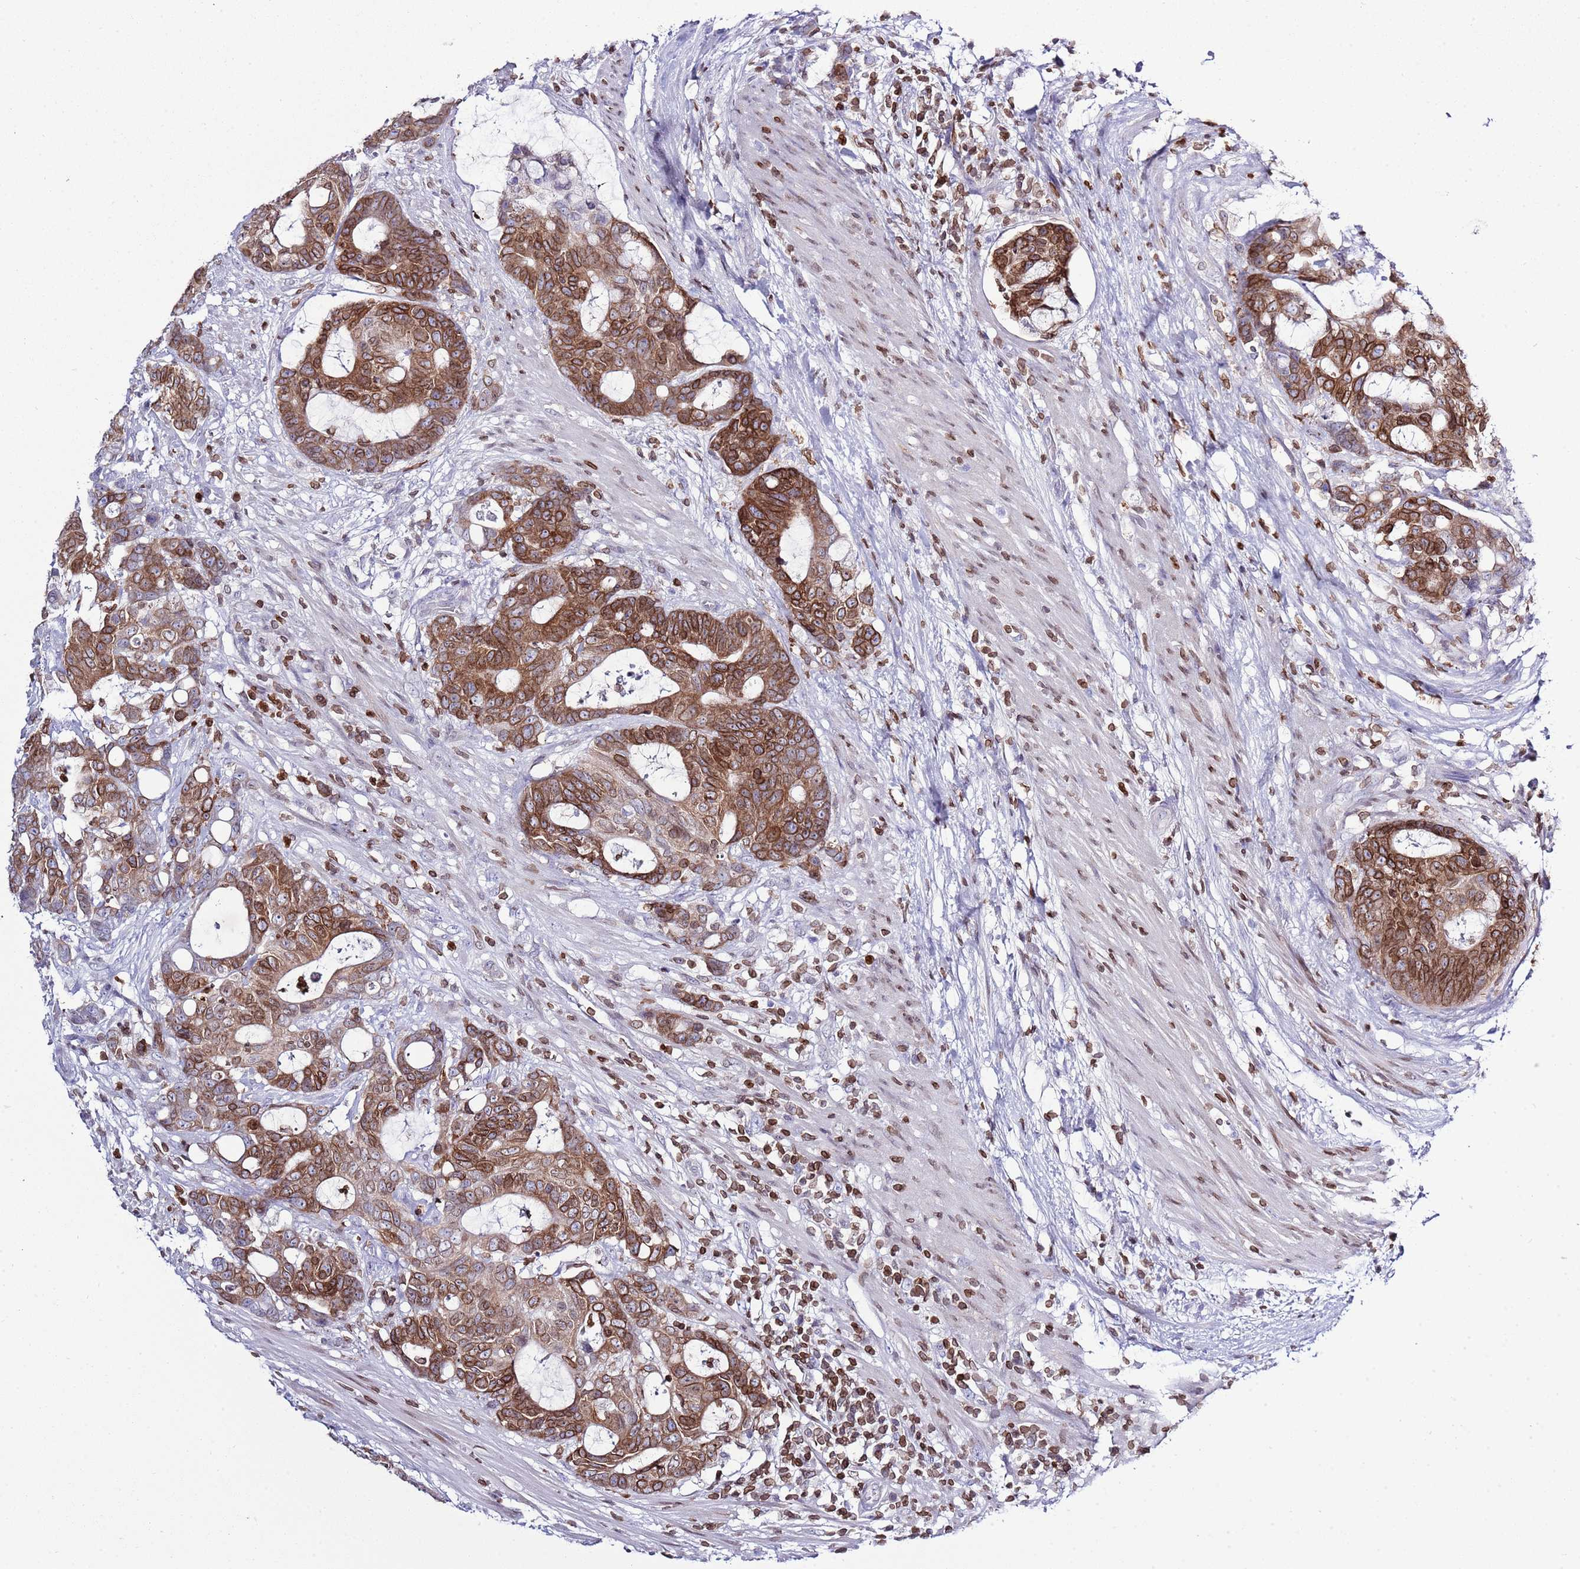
{"staining": {"intensity": "moderate", "quantity": ">75%", "location": "cytoplasmic/membranous,nuclear"}, "tissue": "colorectal cancer", "cell_type": "Tumor cells", "image_type": "cancer", "snomed": [{"axis": "morphology", "description": "Adenocarcinoma, NOS"}, {"axis": "topography", "description": "Colon"}], "caption": "A brown stain highlights moderate cytoplasmic/membranous and nuclear positivity of a protein in colorectal adenocarcinoma tumor cells.", "gene": "LBR", "patient": {"sex": "female", "age": 82}}